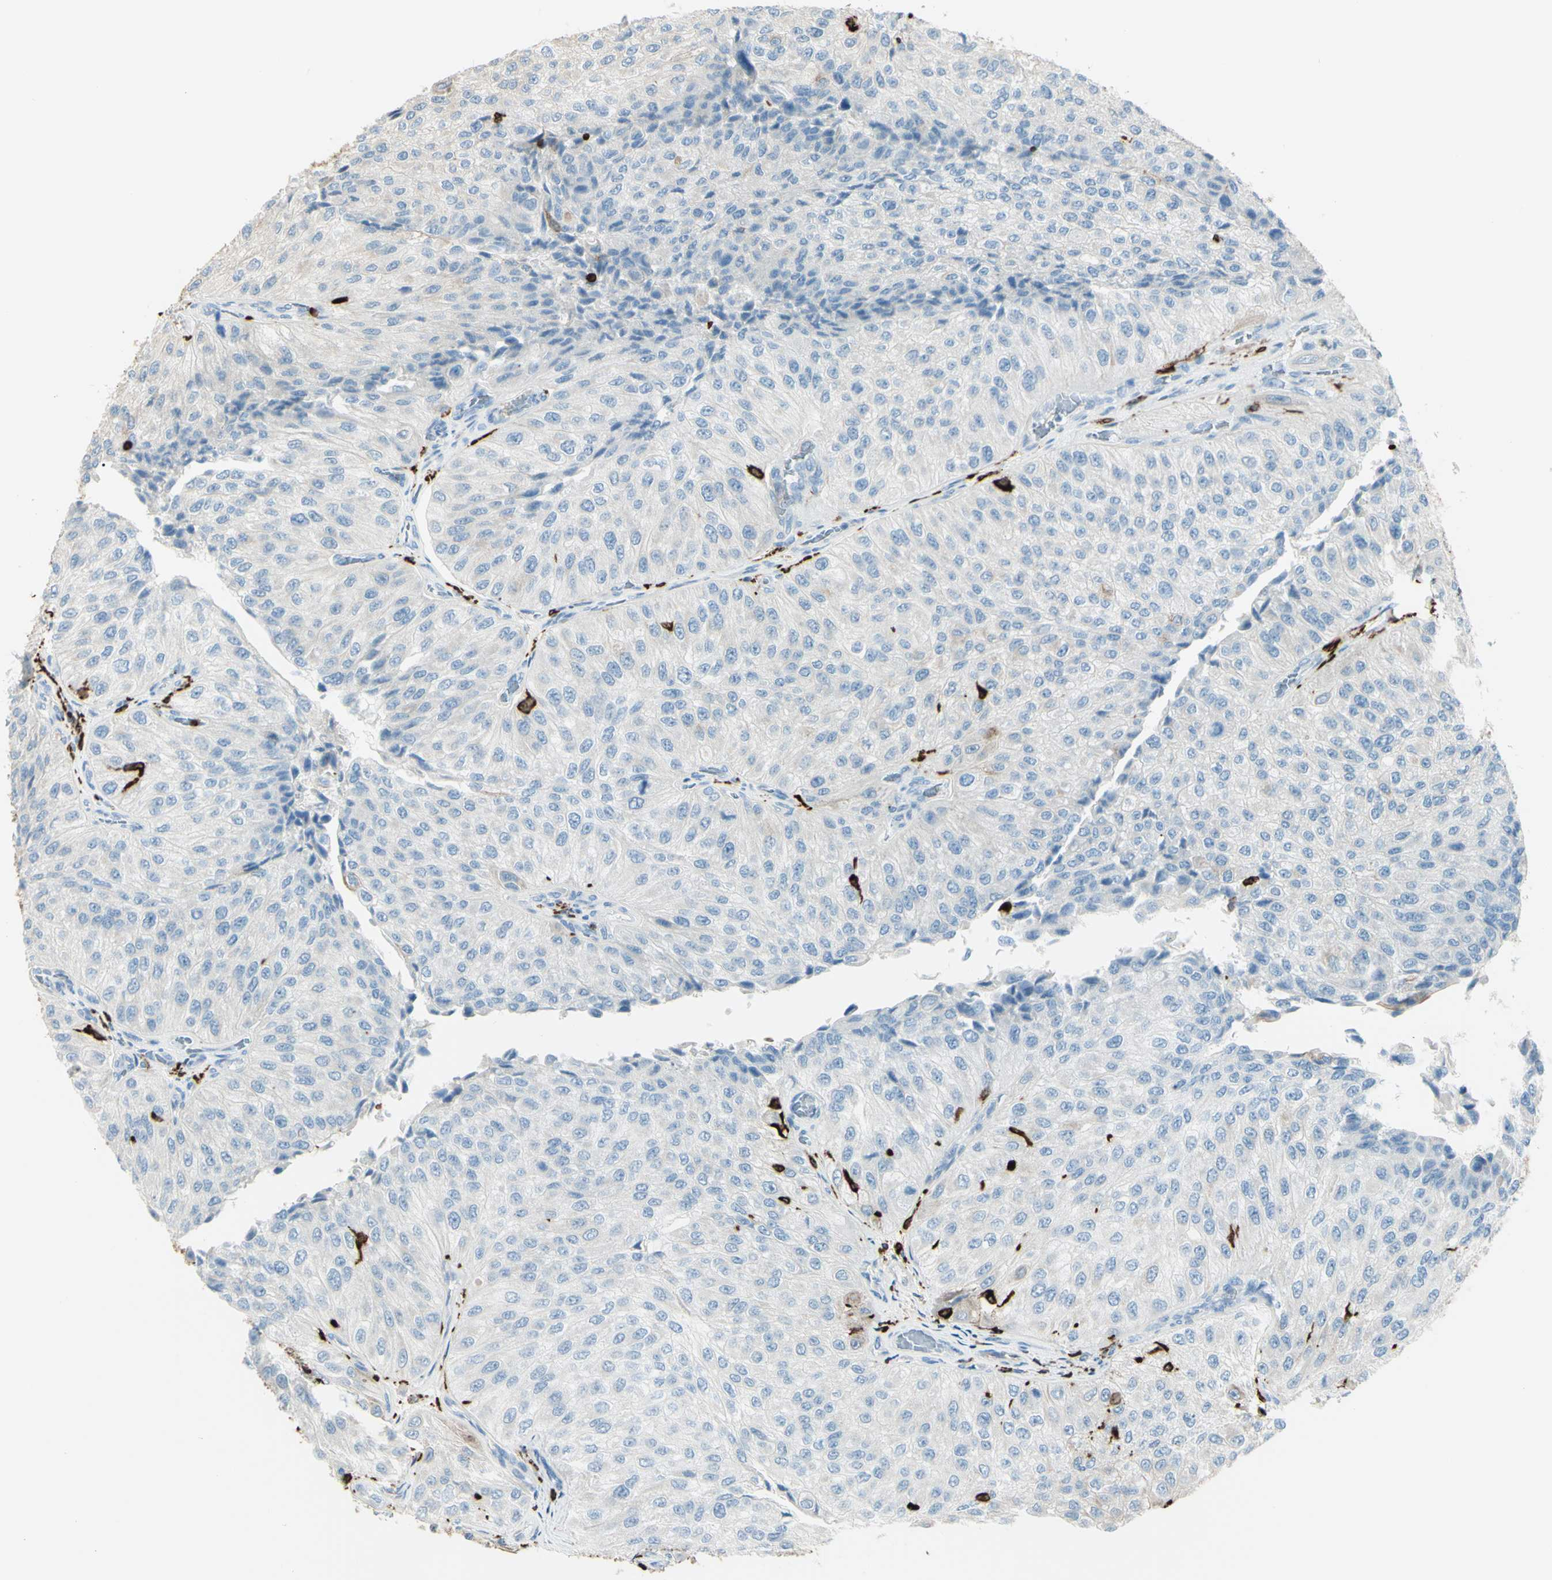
{"staining": {"intensity": "negative", "quantity": "none", "location": "none"}, "tissue": "urothelial cancer", "cell_type": "Tumor cells", "image_type": "cancer", "snomed": [{"axis": "morphology", "description": "Urothelial carcinoma, High grade"}, {"axis": "topography", "description": "Kidney"}, {"axis": "topography", "description": "Urinary bladder"}], "caption": "Immunohistochemistry (IHC) of urothelial cancer exhibits no positivity in tumor cells. (Stains: DAB (3,3'-diaminobenzidine) immunohistochemistry (IHC) with hematoxylin counter stain, Microscopy: brightfield microscopy at high magnification).", "gene": "CD74", "patient": {"sex": "male", "age": 77}}